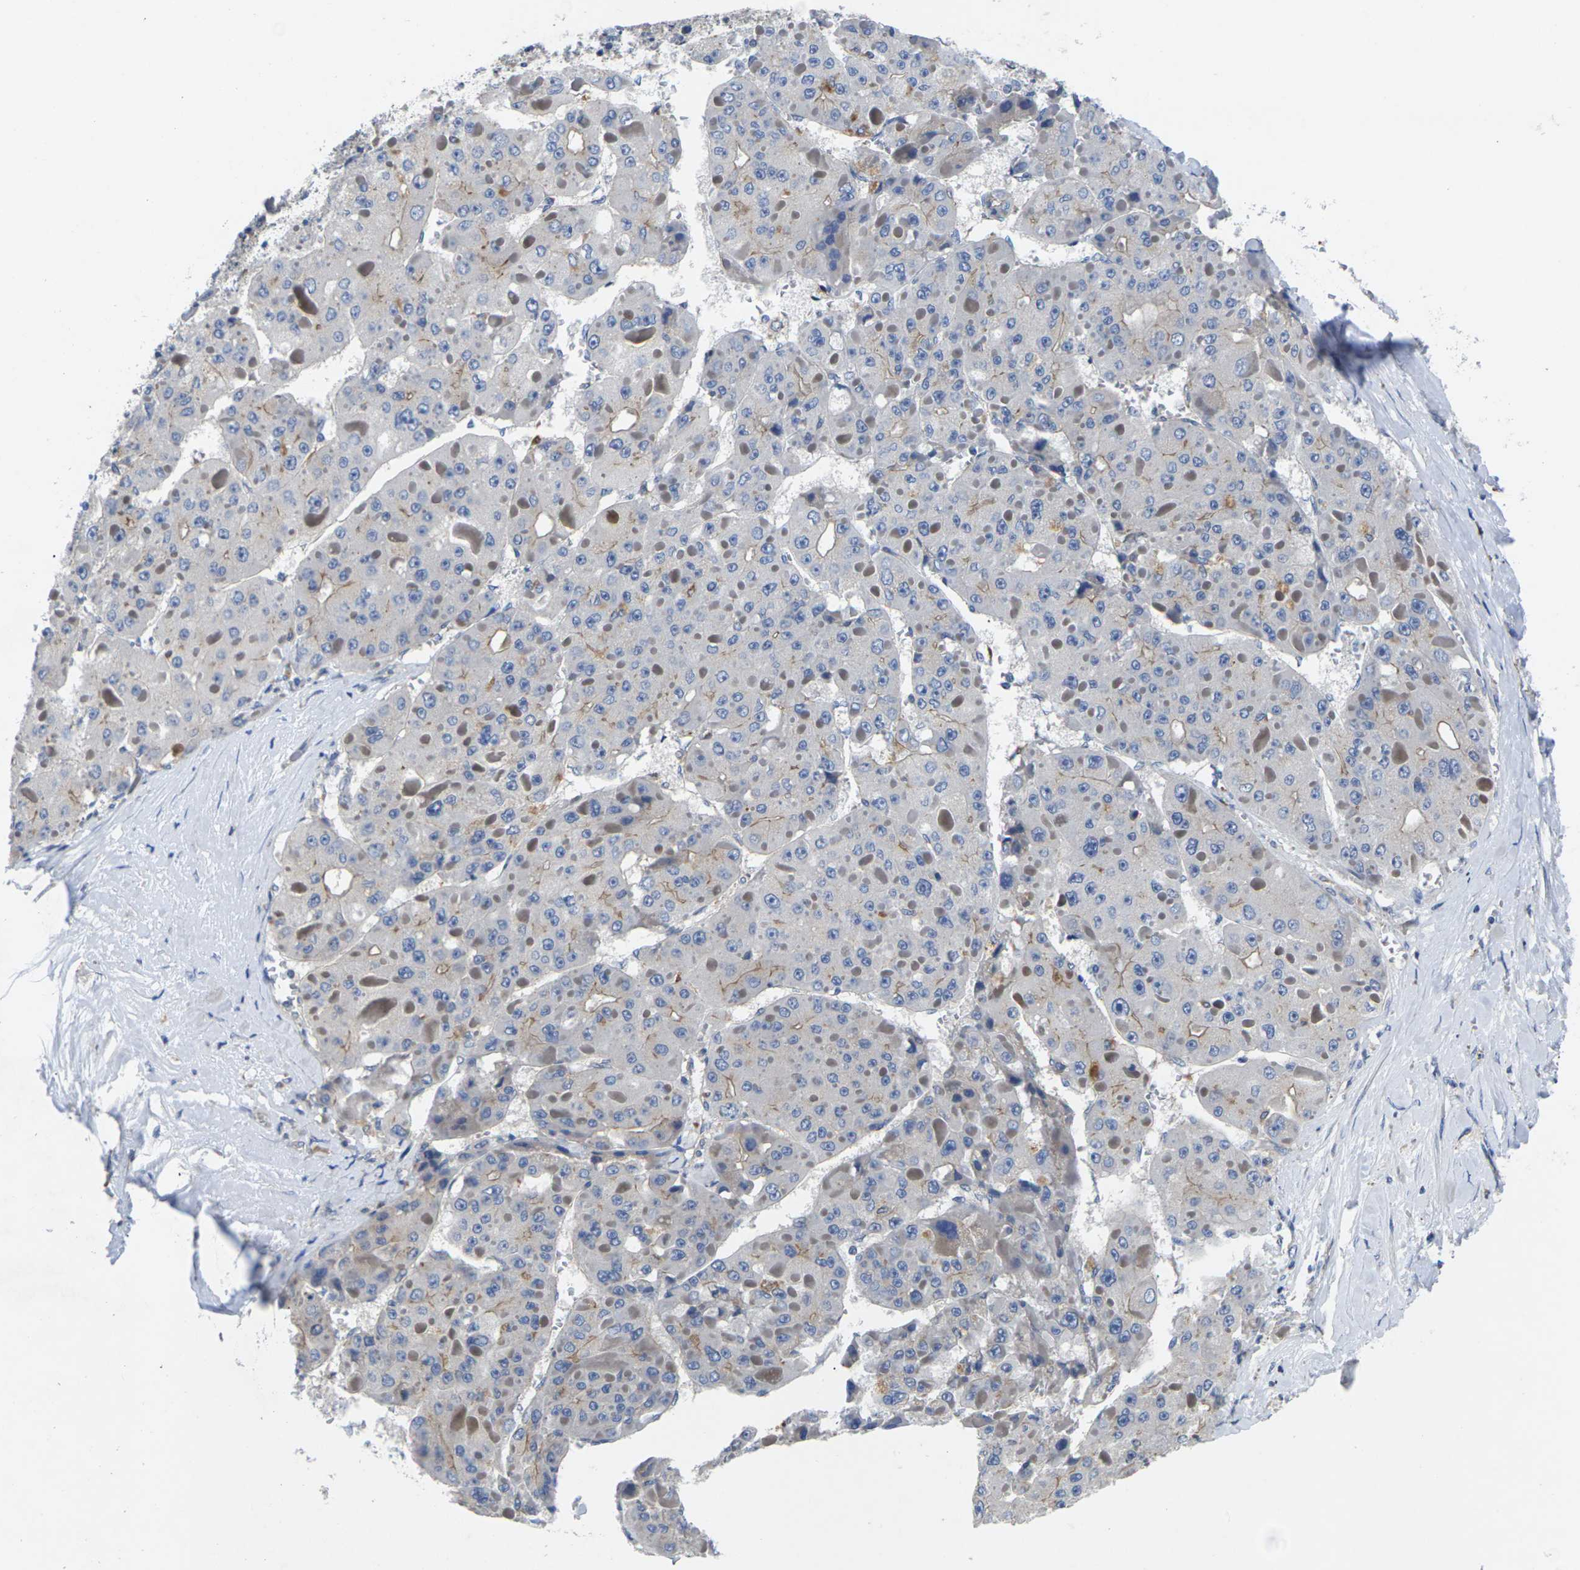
{"staining": {"intensity": "moderate", "quantity": "25%-75%", "location": "cytoplasmic/membranous"}, "tissue": "liver cancer", "cell_type": "Tumor cells", "image_type": "cancer", "snomed": [{"axis": "morphology", "description": "Carcinoma, Hepatocellular, NOS"}, {"axis": "topography", "description": "Liver"}], "caption": "Liver hepatocellular carcinoma was stained to show a protein in brown. There is medium levels of moderate cytoplasmic/membranous staining in about 25%-75% of tumor cells.", "gene": "SCNN1A", "patient": {"sex": "female", "age": 73}}